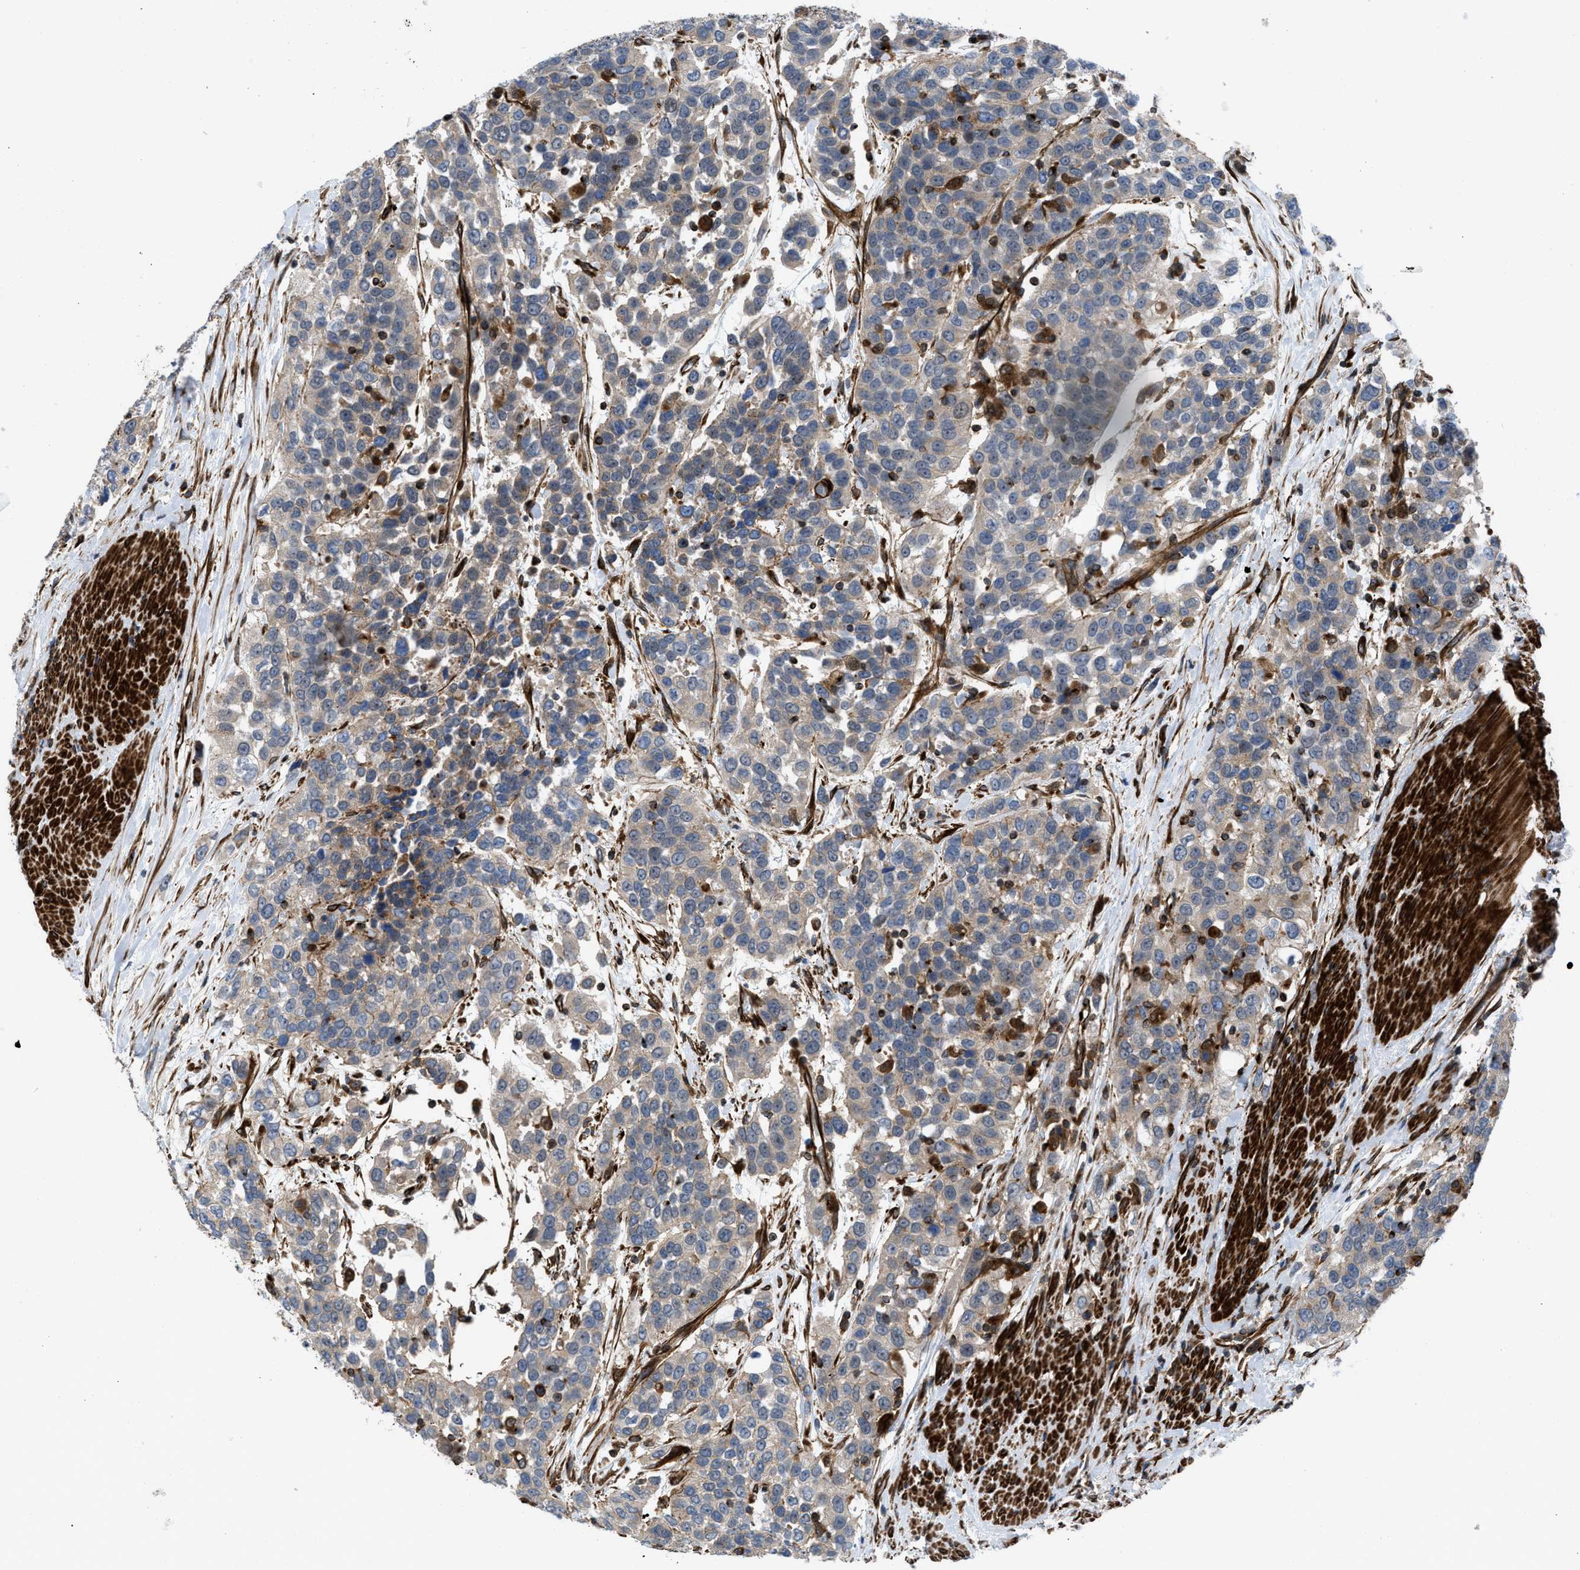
{"staining": {"intensity": "weak", "quantity": "25%-75%", "location": "cytoplasmic/membranous"}, "tissue": "urothelial cancer", "cell_type": "Tumor cells", "image_type": "cancer", "snomed": [{"axis": "morphology", "description": "Urothelial carcinoma, High grade"}, {"axis": "topography", "description": "Urinary bladder"}], "caption": "Tumor cells demonstrate low levels of weak cytoplasmic/membranous staining in approximately 25%-75% of cells in human urothelial cancer.", "gene": "PTPRE", "patient": {"sex": "female", "age": 80}}